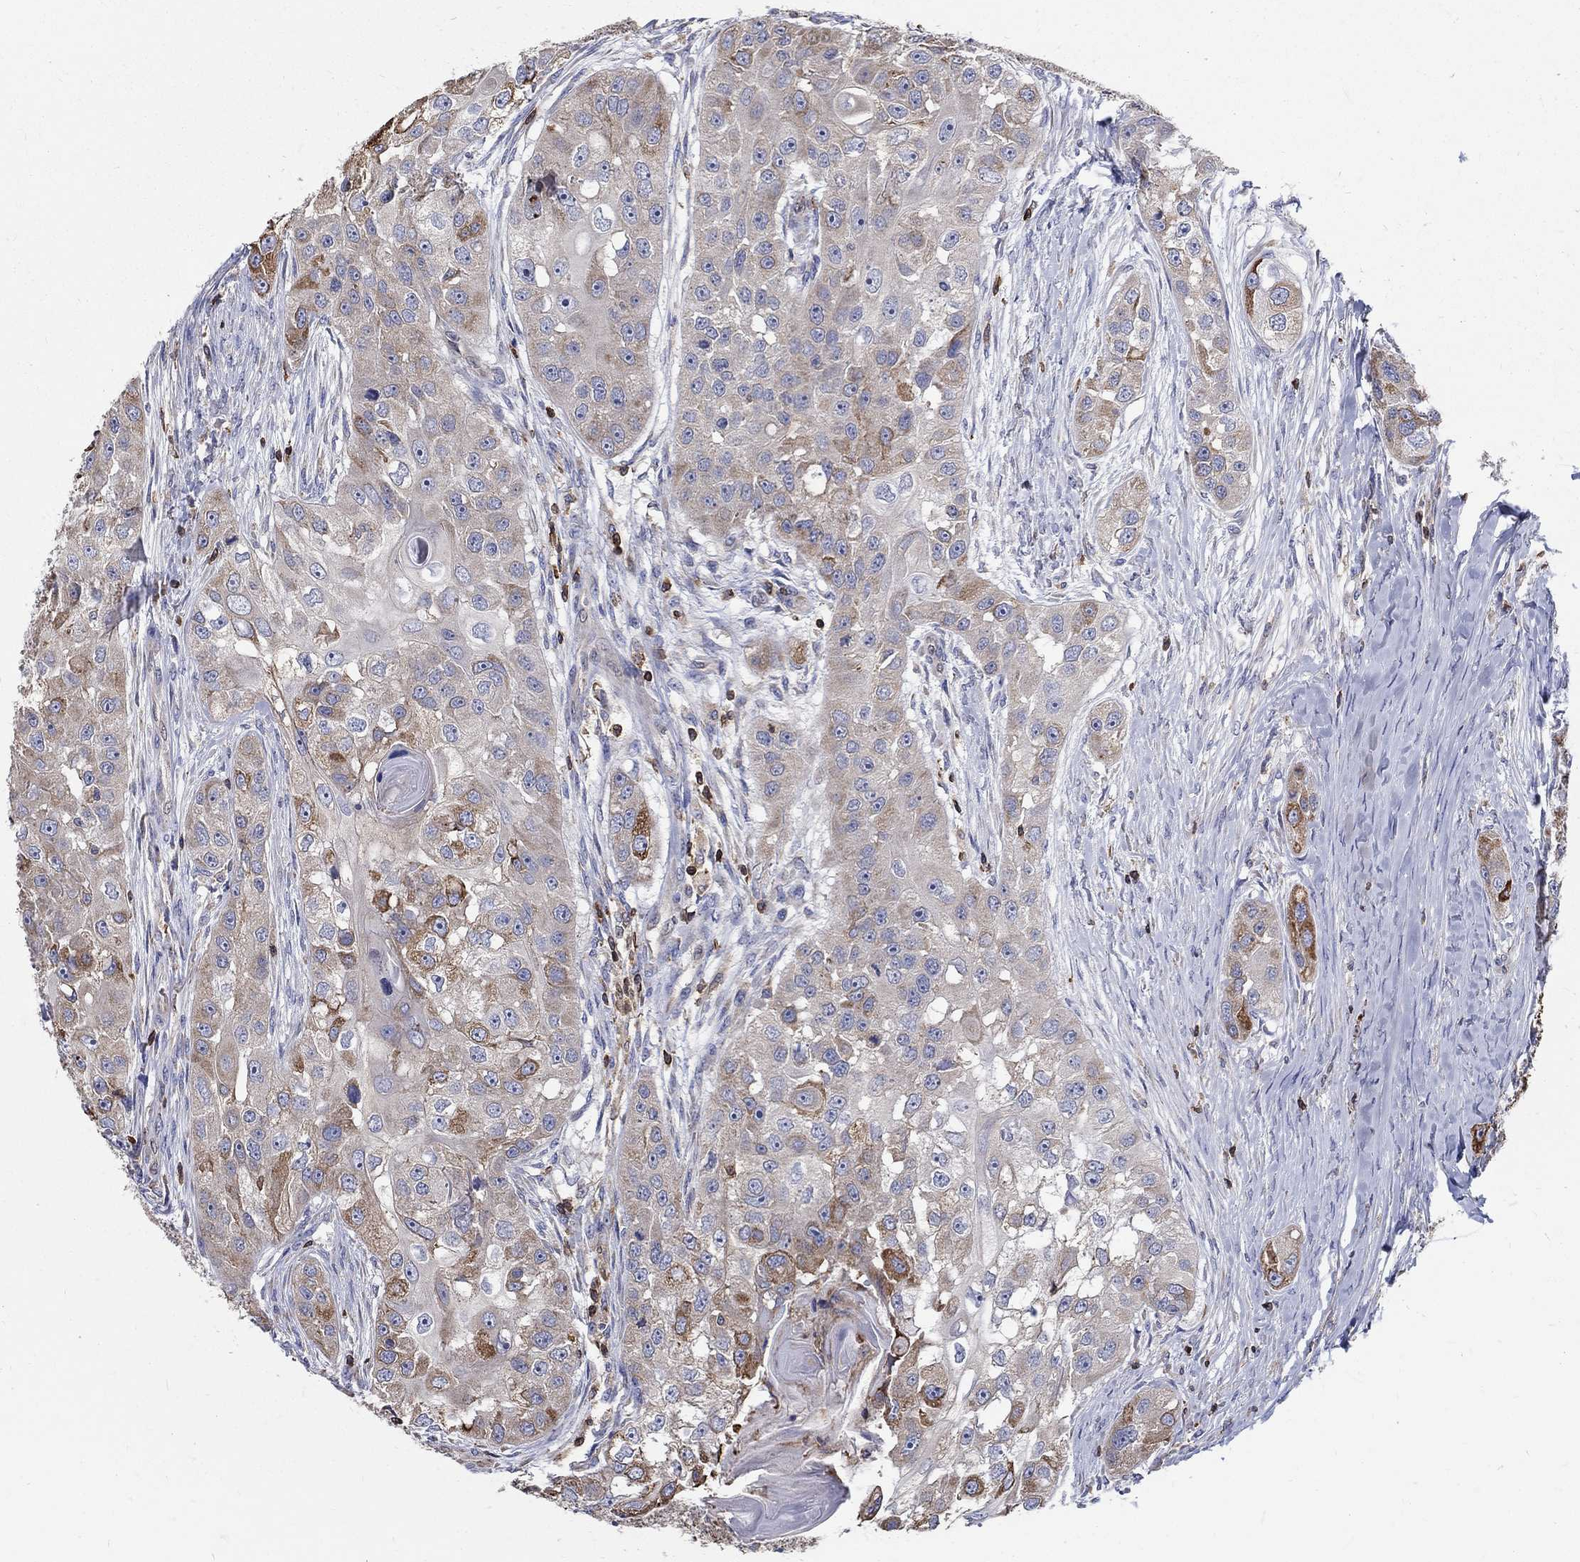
{"staining": {"intensity": "moderate", "quantity": "<25%", "location": "cytoplasmic/membranous"}, "tissue": "head and neck cancer", "cell_type": "Tumor cells", "image_type": "cancer", "snomed": [{"axis": "morphology", "description": "Normal tissue, NOS"}, {"axis": "morphology", "description": "Squamous cell carcinoma, NOS"}, {"axis": "topography", "description": "Skeletal muscle"}, {"axis": "topography", "description": "Head-Neck"}], "caption": "About <25% of tumor cells in squamous cell carcinoma (head and neck) demonstrate moderate cytoplasmic/membranous protein staining as visualized by brown immunohistochemical staining.", "gene": "AGAP2", "patient": {"sex": "male", "age": 51}}